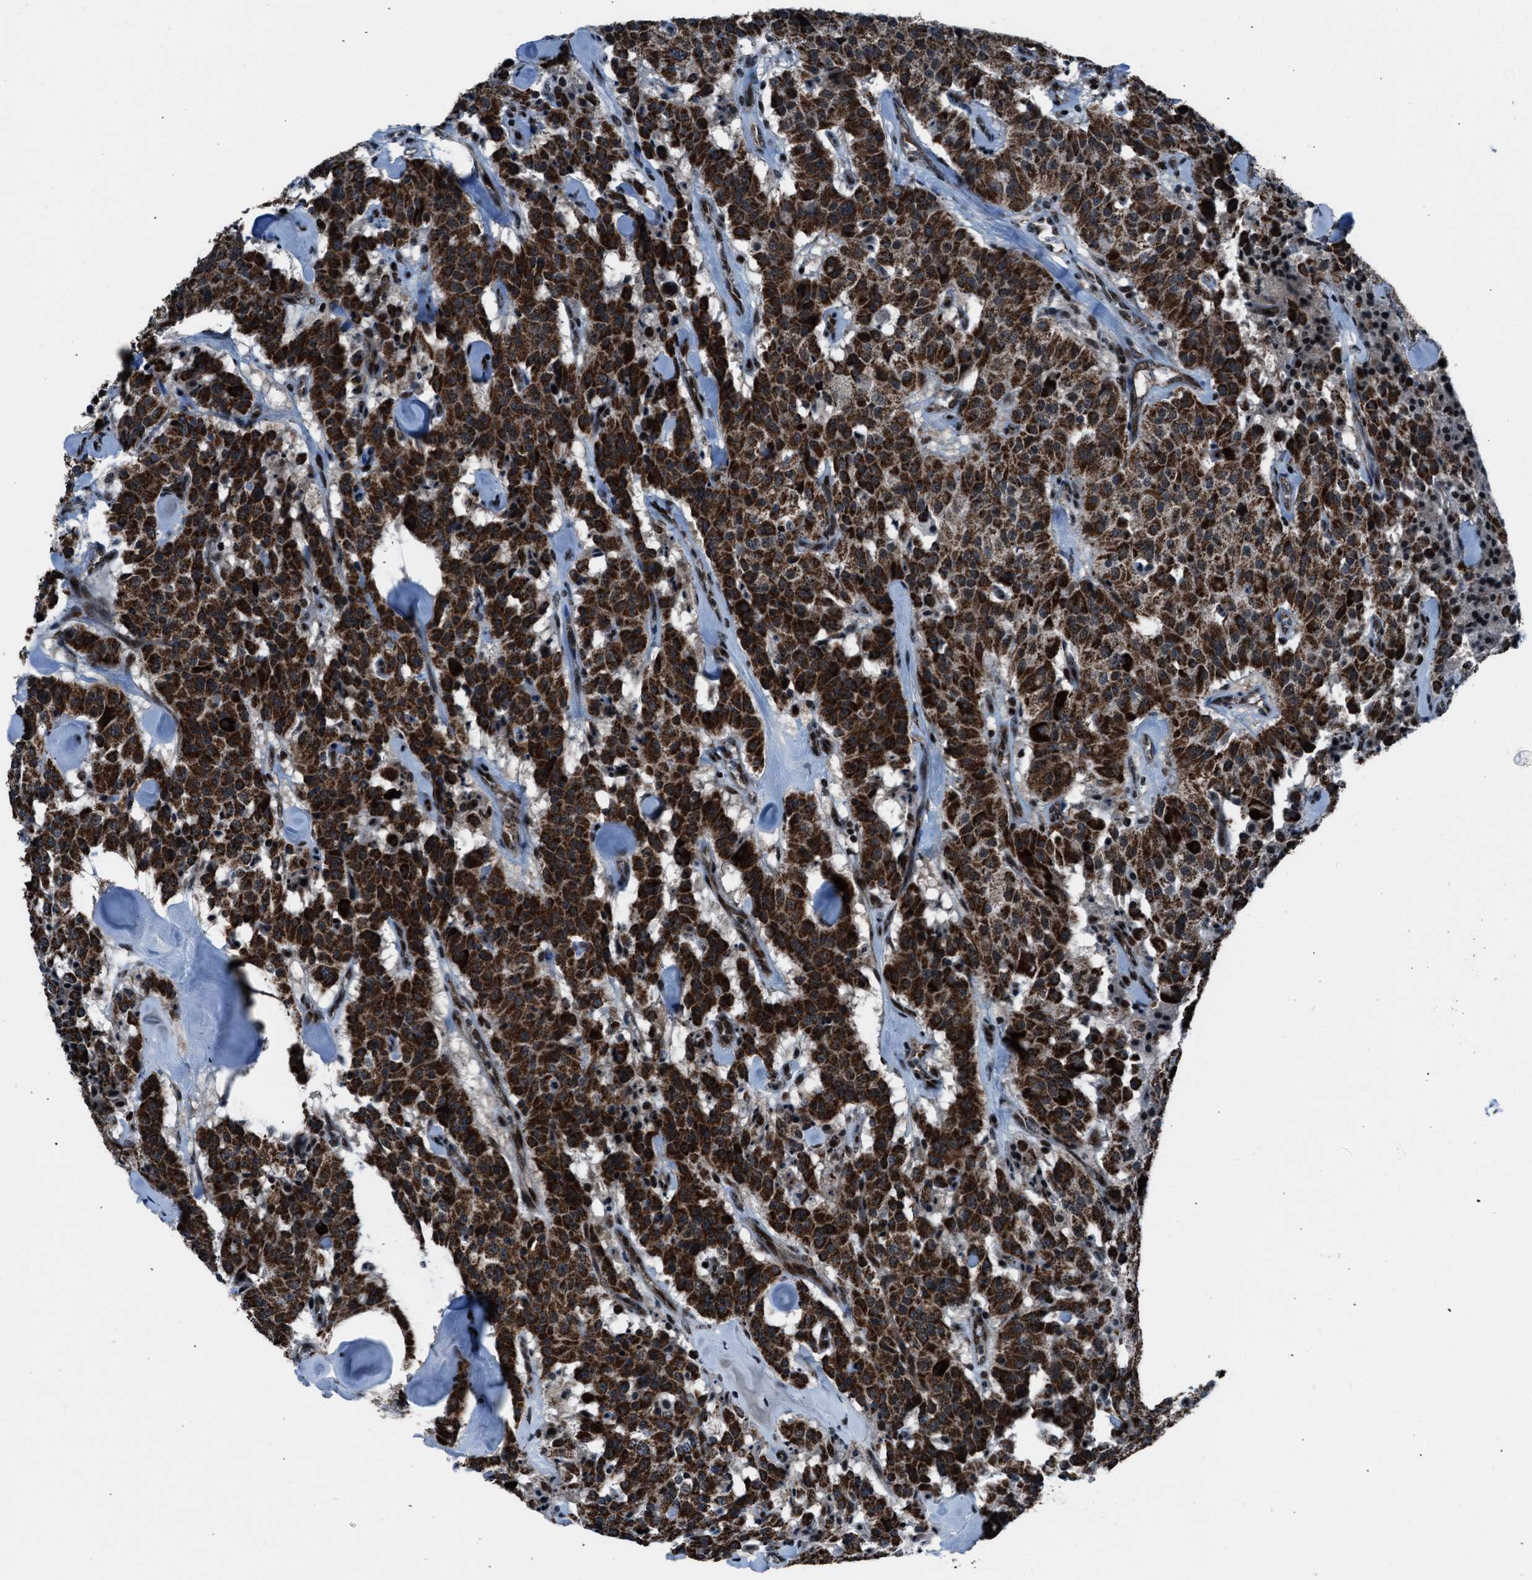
{"staining": {"intensity": "strong", "quantity": ">75%", "location": "cytoplasmic/membranous"}, "tissue": "carcinoid", "cell_type": "Tumor cells", "image_type": "cancer", "snomed": [{"axis": "morphology", "description": "Carcinoid, malignant, NOS"}, {"axis": "topography", "description": "Lung"}], "caption": "Strong cytoplasmic/membranous positivity for a protein is present in about >75% of tumor cells of carcinoid using IHC.", "gene": "MORC3", "patient": {"sex": "male", "age": 30}}